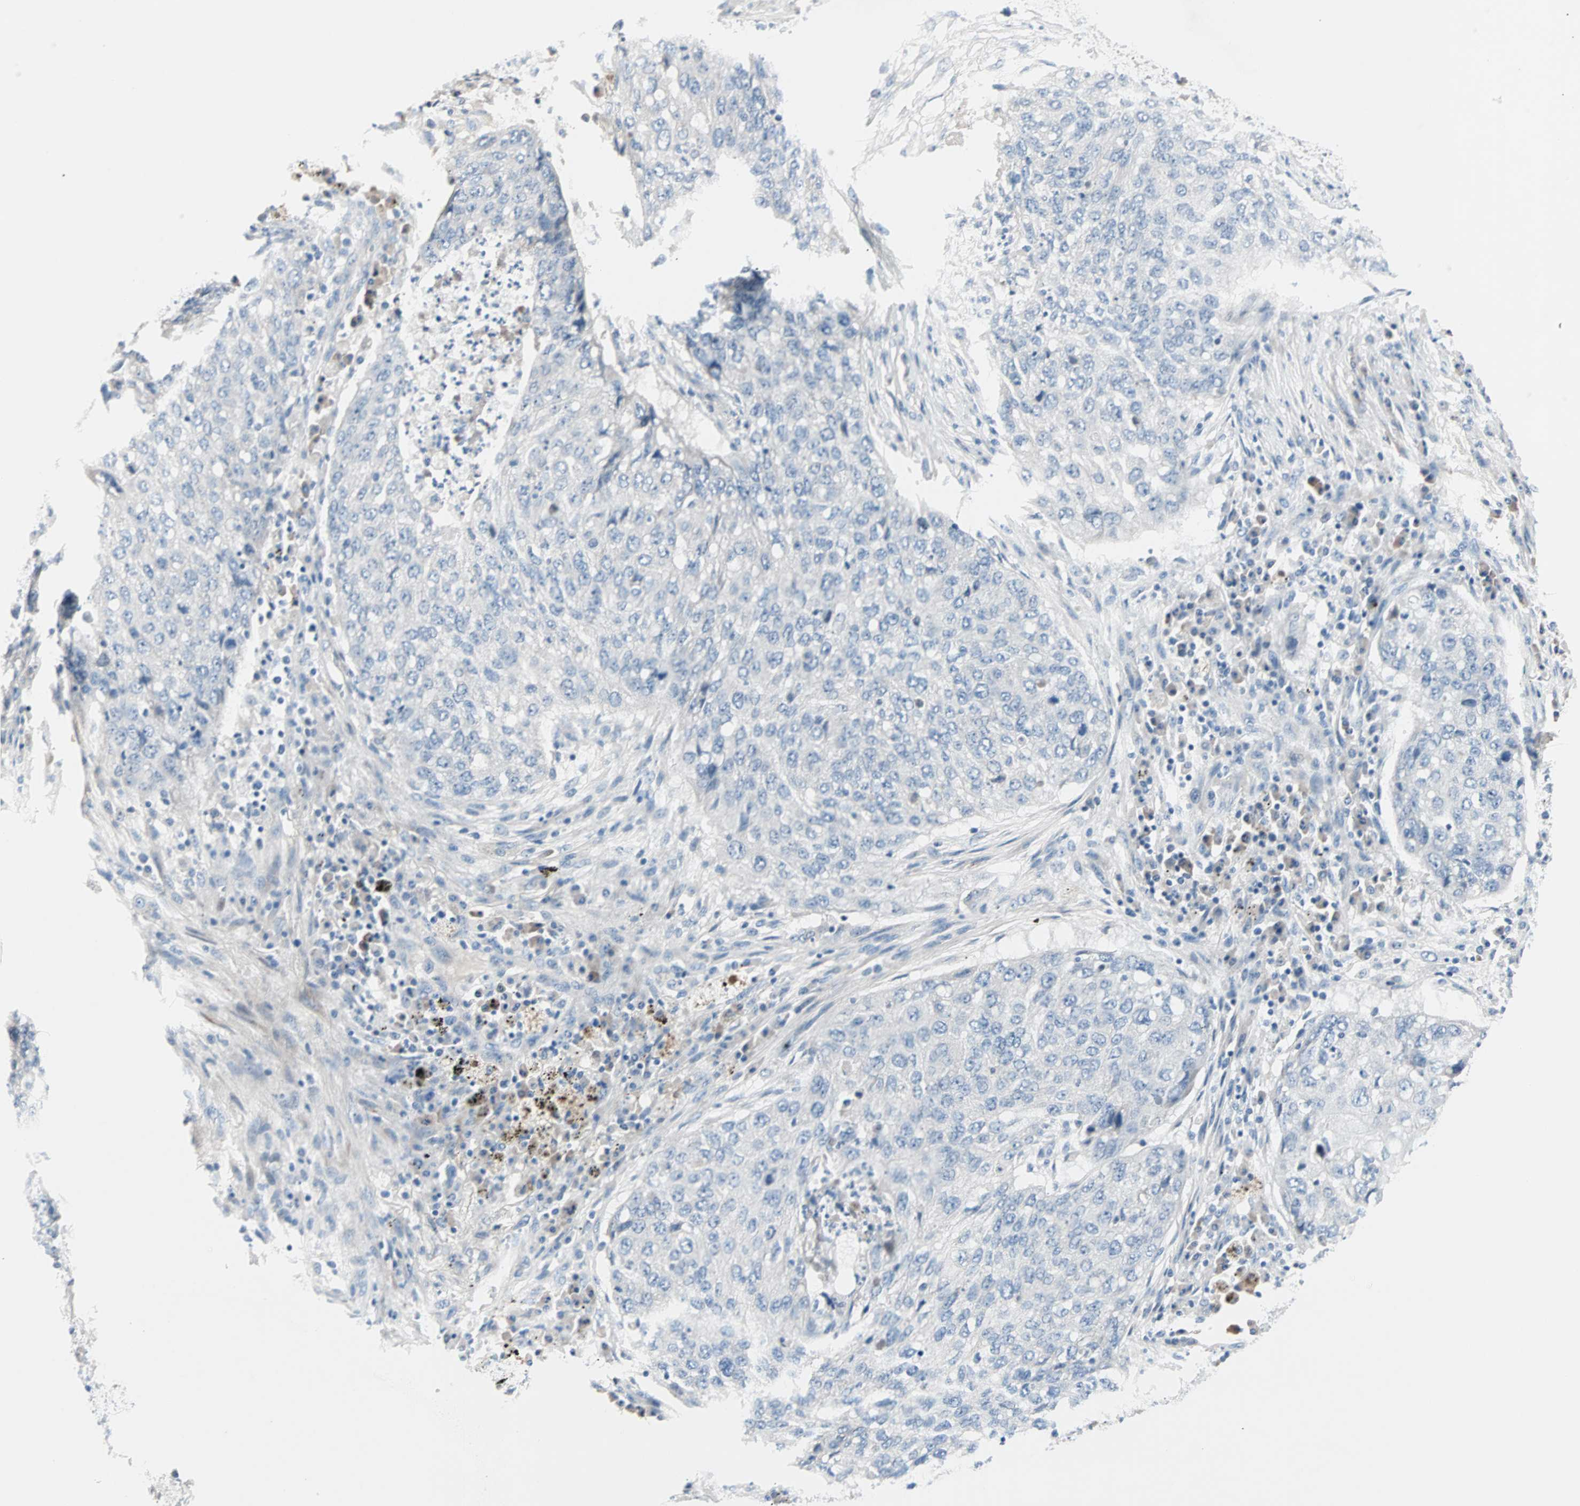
{"staining": {"intensity": "negative", "quantity": "none", "location": "none"}, "tissue": "lung cancer", "cell_type": "Tumor cells", "image_type": "cancer", "snomed": [{"axis": "morphology", "description": "Squamous cell carcinoma, NOS"}, {"axis": "topography", "description": "Lung"}], "caption": "IHC micrograph of human lung cancer stained for a protein (brown), which demonstrates no staining in tumor cells.", "gene": "NEFH", "patient": {"sex": "female", "age": 63}}